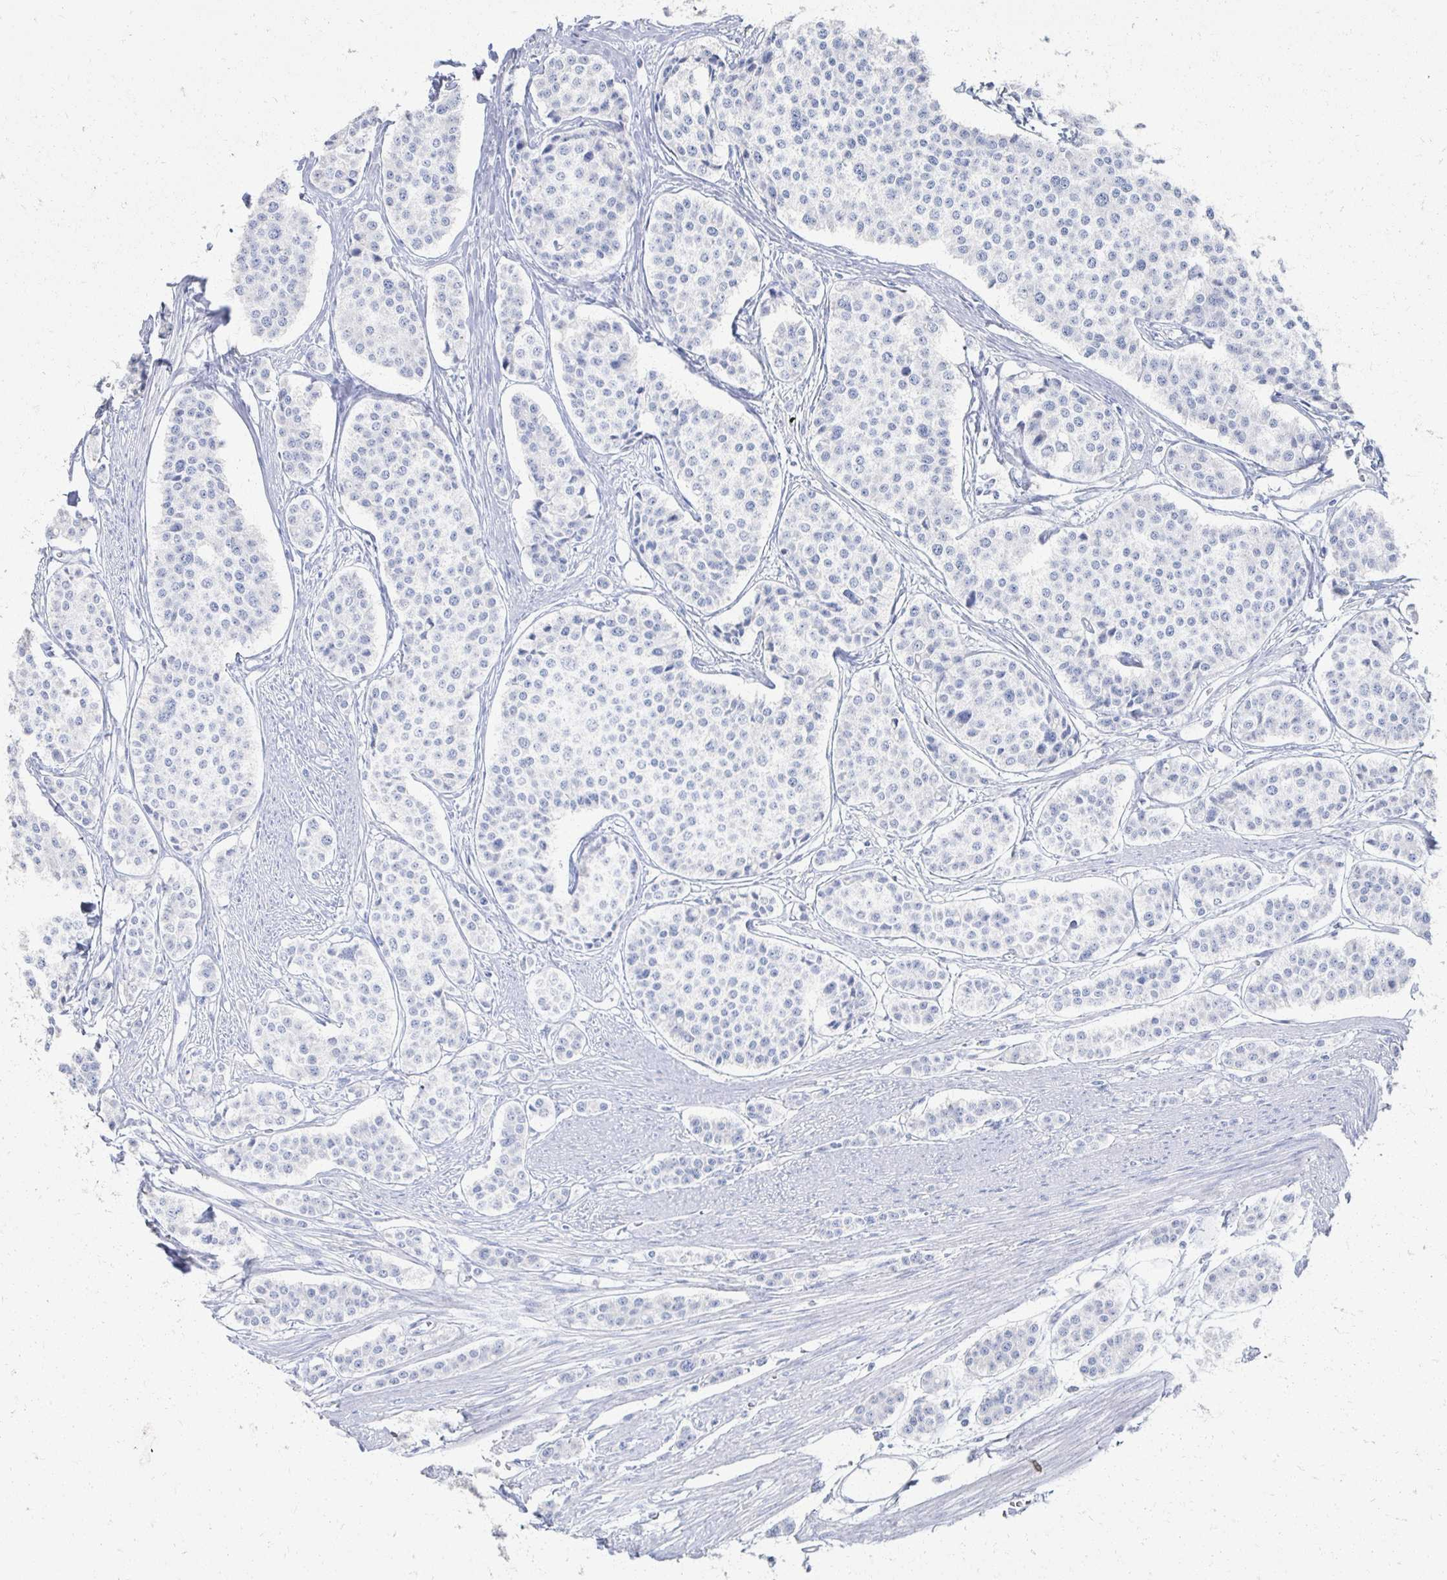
{"staining": {"intensity": "negative", "quantity": "none", "location": "none"}, "tissue": "carcinoid", "cell_type": "Tumor cells", "image_type": "cancer", "snomed": [{"axis": "morphology", "description": "Carcinoid, malignant, NOS"}, {"axis": "topography", "description": "Small intestine"}], "caption": "Tumor cells are negative for protein expression in human carcinoid.", "gene": "PRR20A", "patient": {"sex": "male", "age": 60}}